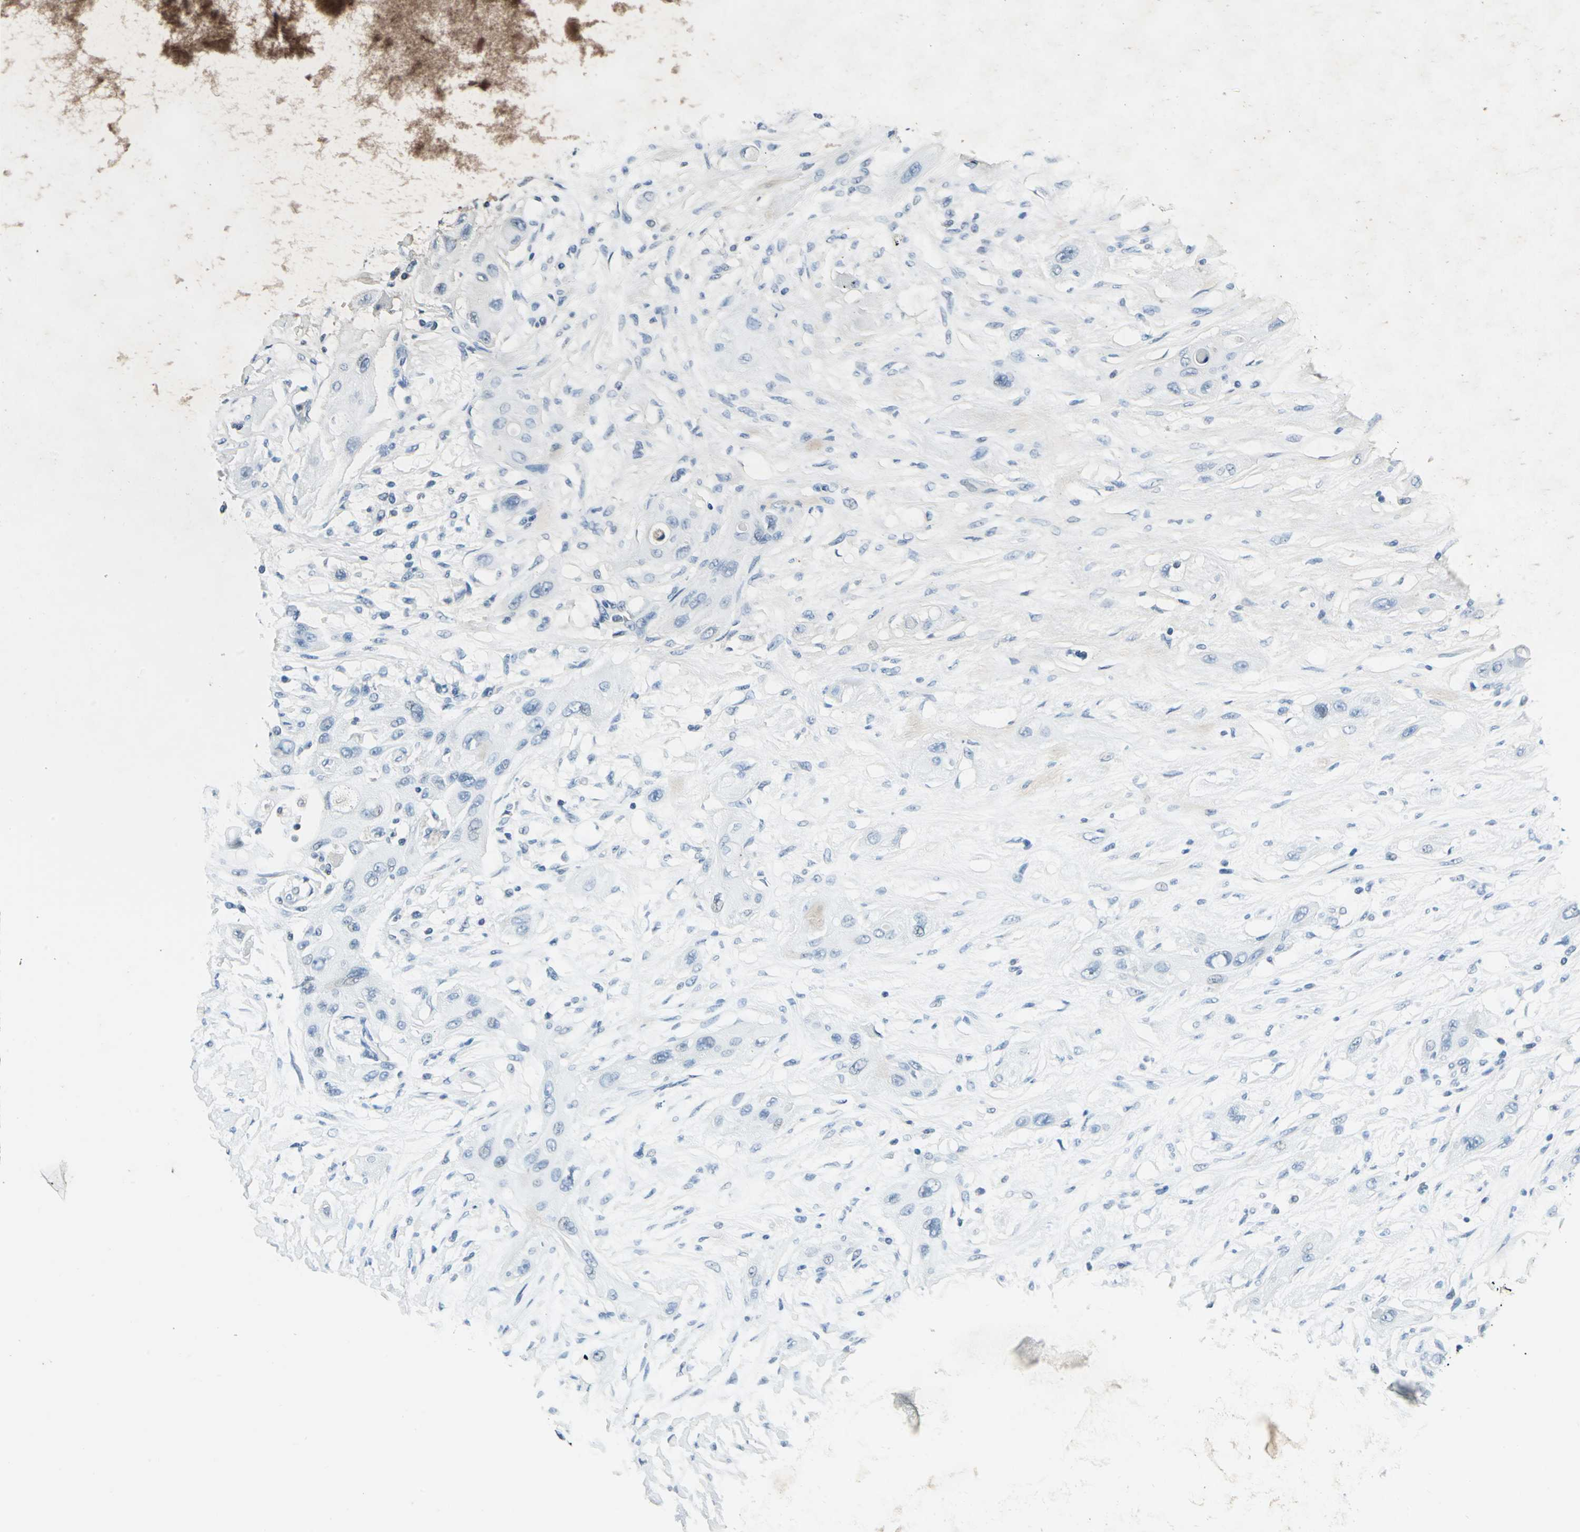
{"staining": {"intensity": "negative", "quantity": "none", "location": "none"}, "tissue": "lung cancer", "cell_type": "Tumor cells", "image_type": "cancer", "snomed": [{"axis": "morphology", "description": "Squamous cell carcinoma, NOS"}, {"axis": "topography", "description": "Lung"}], "caption": "Lung squamous cell carcinoma stained for a protein using IHC exhibits no positivity tumor cells.", "gene": "MTA1", "patient": {"sex": "female", "age": 47}}